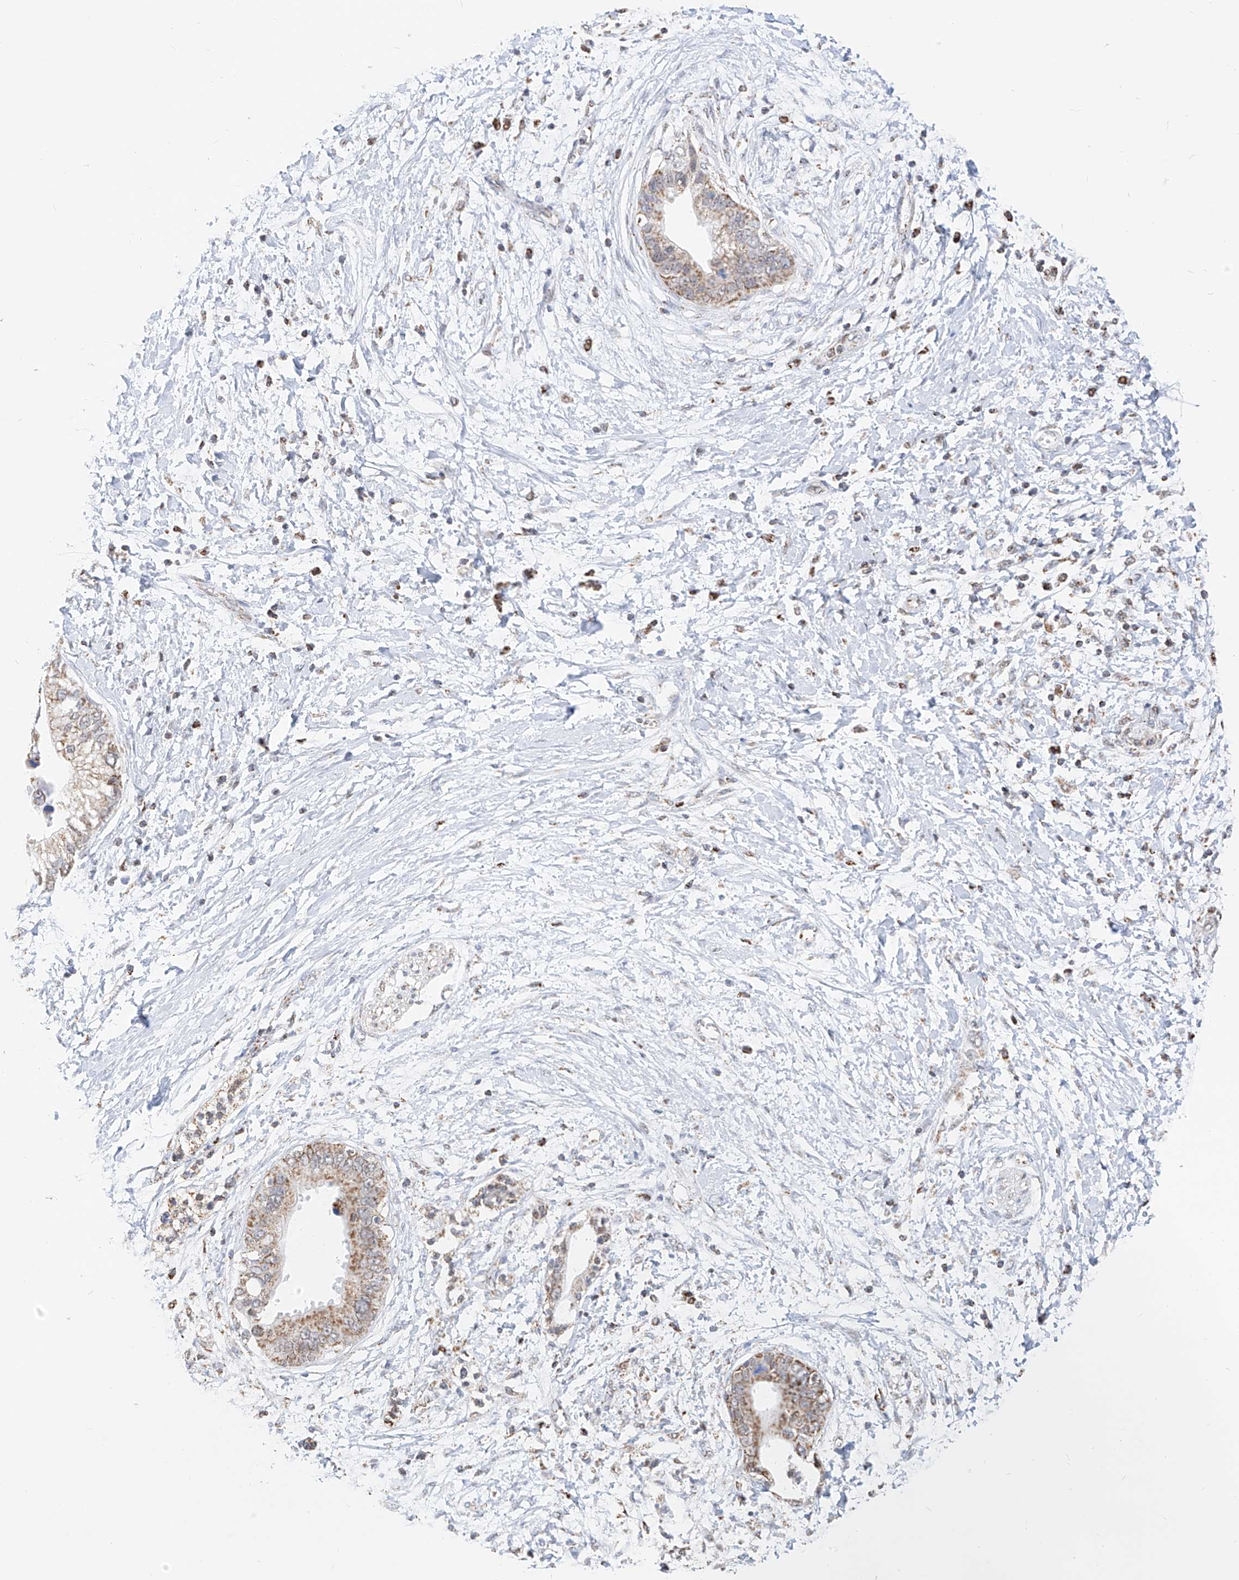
{"staining": {"intensity": "moderate", "quantity": "25%-75%", "location": "cytoplasmic/membranous"}, "tissue": "pancreatic cancer", "cell_type": "Tumor cells", "image_type": "cancer", "snomed": [{"axis": "morphology", "description": "Normal tissue, NOS"}, {"axis": "morphology", "description": "Adenocarcinoma, NOS"}, {"axis": "topography", "description": "Pancreas"}, {"axis": "topography", "description": "Peripheral nerve tissue"}], "caption": "This is a micrograph of immunohistochemistry (IHC) staining of pancreatic cancer, which shows moderate positivity in the cytoplasmic/membranous of tumor cells.", "gene": "NALCN", "patient": {"sex": "male", "age": 59}}